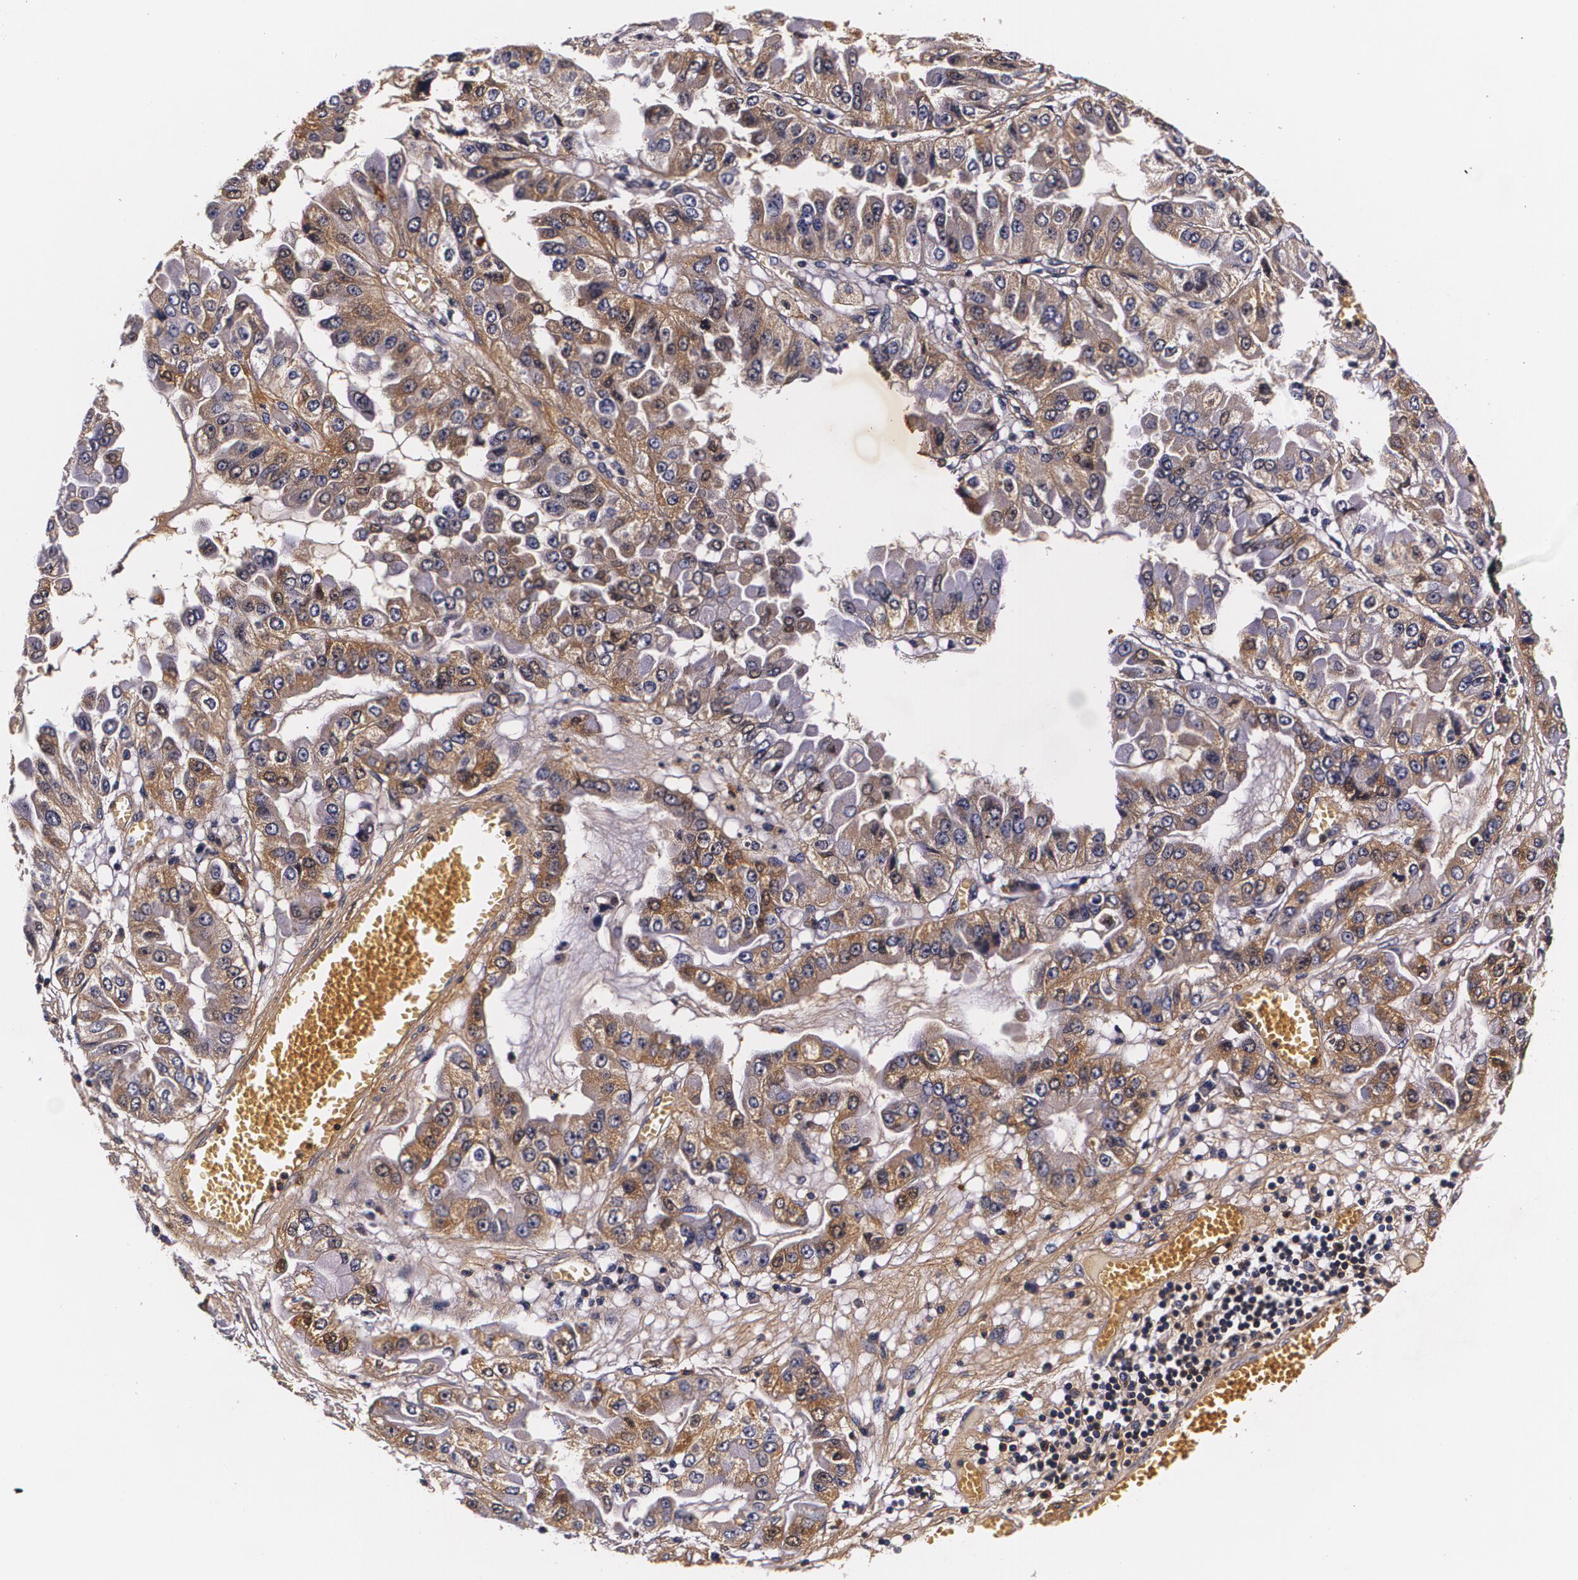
{"staining": {"intensity": "moderate", "quantity": ">75%", "location": "cytoplasmic/membranous"}, "tissue": "liver cancer", "cell_type": "Tumor cells", "image_type": "cancer", "snomed": [{"axis": "morphology", "description": "Cholangiocarcinoma"}, {"axis": "topography", "description": "Liver"}], "caption": "DAB immunohistochemical staining of liver cancer (cholangiocarcinoma) shows moderate cytoplasmic/membranous protein positivity in approximately >75% of tumor cells.", "gene": "TTR", "patient": {"sex": "female", "age": 79}}